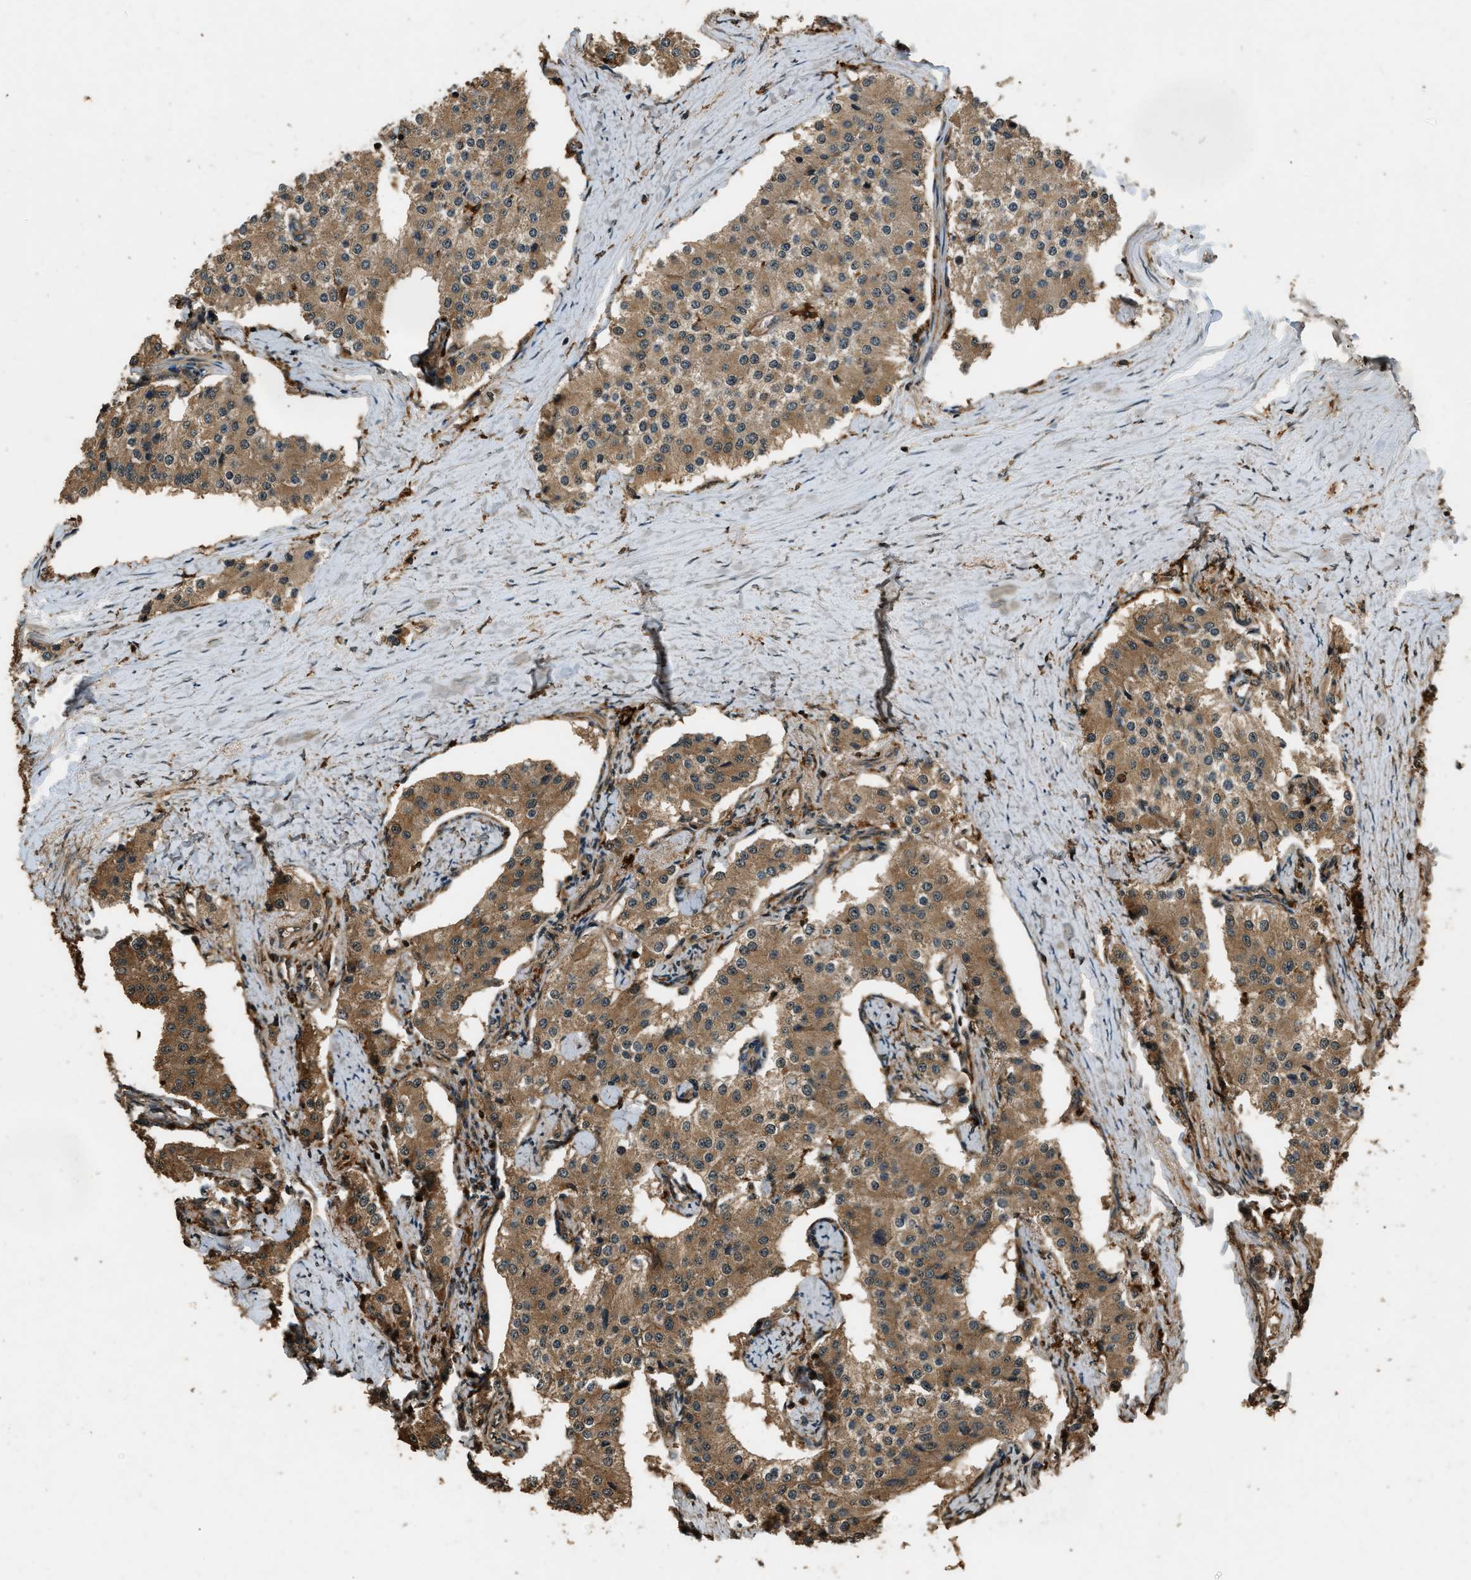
{"staining": {"intensity": "moderate", "quantity": ">75%", "location": "cytoplasmic/membranous"}, "tissue": "carcinoid", "cell_type": "Tumor cells", "image_type": "cancer", "snomed": [{"axis": "morphology", "description": "Carcinoid, malignant, NOS"}, {"axis": "topography", "description": "Colon"}], "caption": "Tumor cells show moderate cytoplasmic/membranous positivity in approximately >75% of cells in carcinoid.", "gene": "RAP2A", "patient": {"sex": "female", "age": 52}}